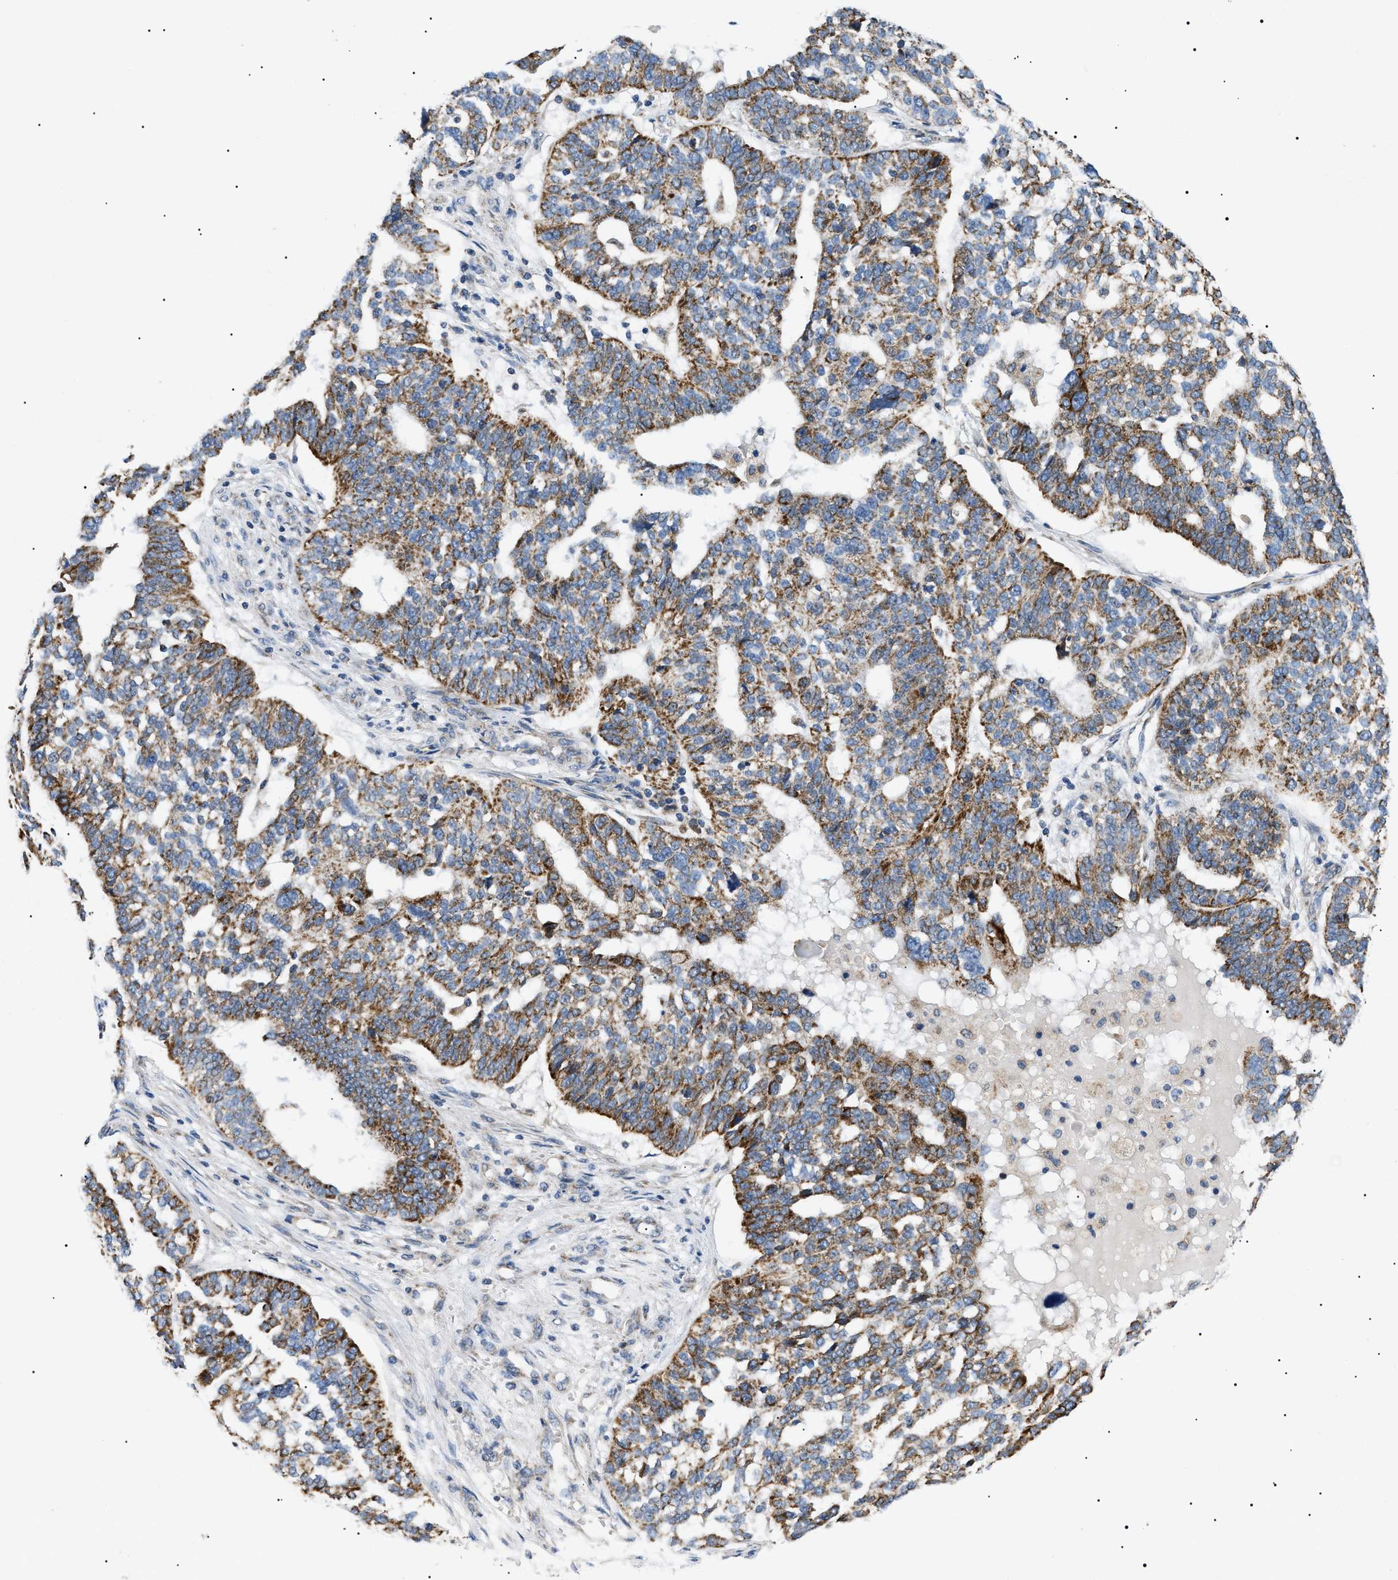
{"staining": {"intensity": "moderate", "quantity": ">75%", "location": "cytoplasmic/membranous"}, "tissue": "ovarian cancer", "cell_type": "Tumor cells", "image_type": "cancer", "snomed": [{"axis": "morphology", "description": "Cystadenocarcinoma, serous, NOS"}, {"axis": "topography", "description": "Ovary"}], "caption": "Serous cystadenocarcinoma (ovarian) stained with a protein marker displays moderate staining in tumor cells.", "gene": "TOMM6", "patient": {"sex": "female", "age": 59}}